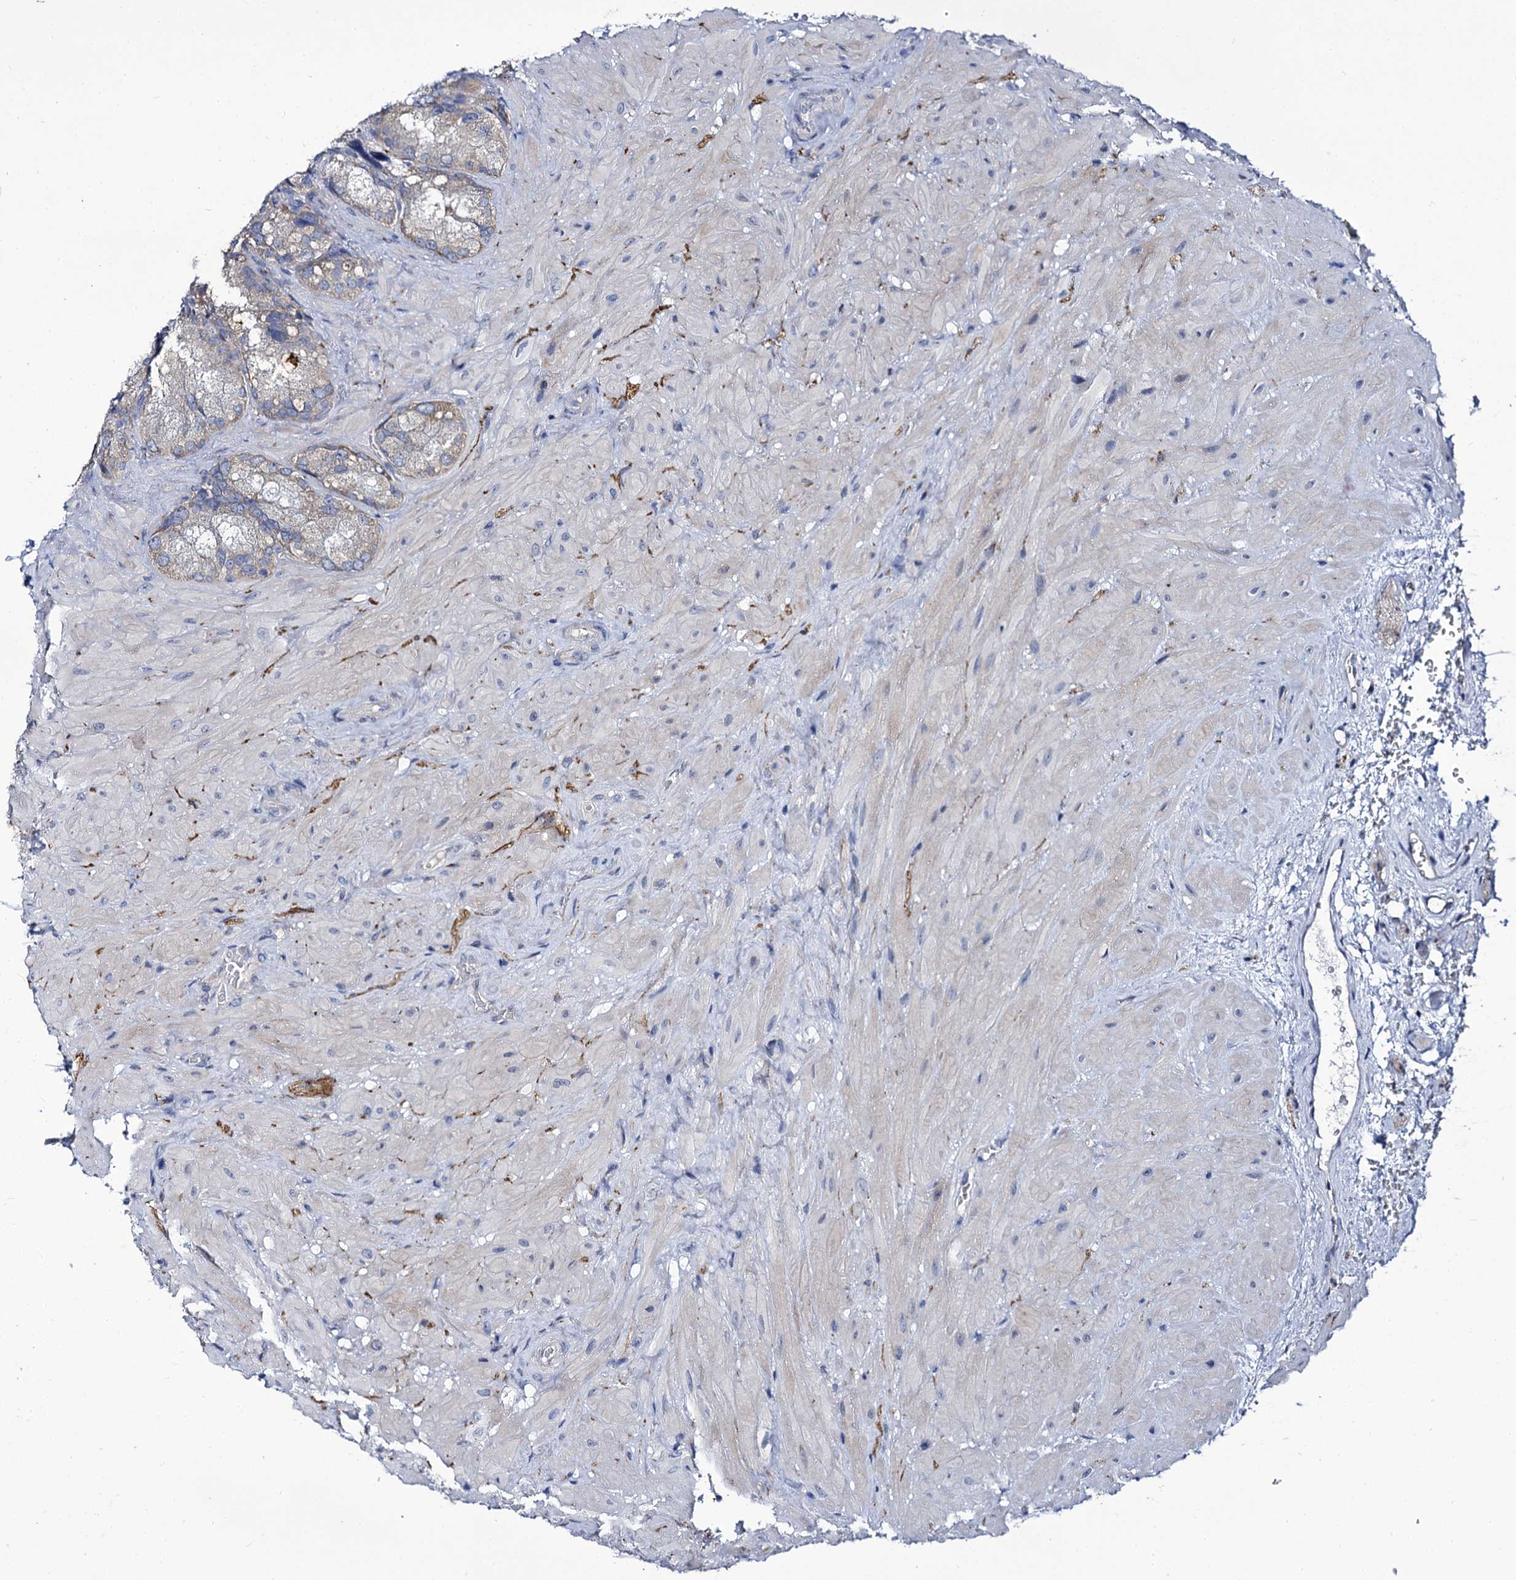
{"staining": {"intensity": "negative", "quantity": "none", "location": "none"}, "tissue": "seminal vesicle", "cell_type": "Glandular cells", "image_type": "normal", "snomed": [{"axis": "morphology", "description": "Normal tissue, NOS"}, {"axis": "topography", "description": "Seminal veicle"}], "caption": "Immunohistochemical staining of unremarkable human seminal vesicle reveals no significant positivity in glandular cells.", "gene": "PANX2", "patient": {"sex": "male", "age": 62}}